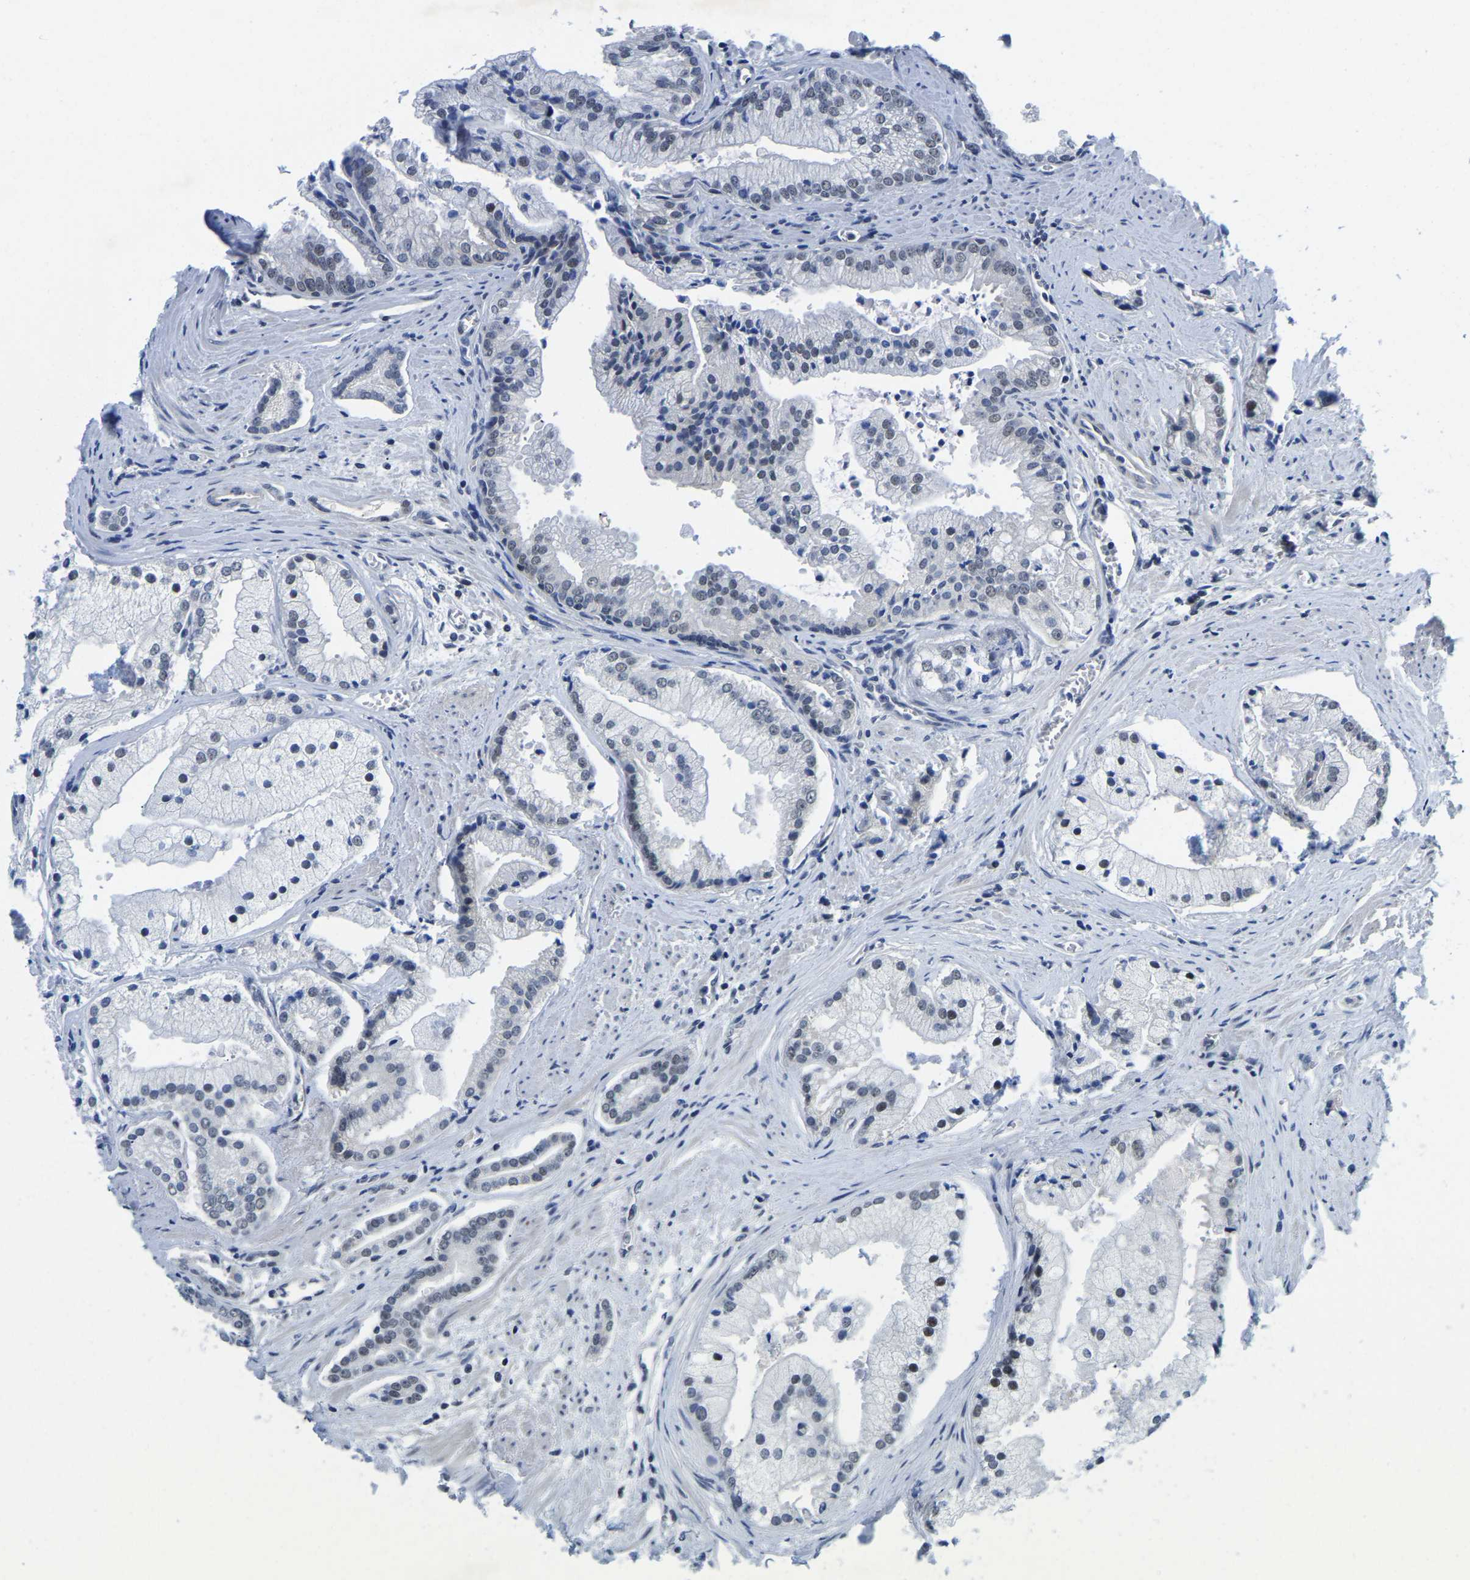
{"staining": {"intensity": "weak", "quantity": "<25%", "location": "nuclear"}, "tissue": "prostate cancer", "cell_type": "Tumor cells", "image_type": "cancer", "snomed": [{"axis": "morphology", "description": "Adenocarcinoma, High grade"}, {"axis": "topography", "description": "Prostate"}], "caption": "Protein analysis of prostate high-grade adenocarcinoma shows no significant expression in tumor cells.", "gene": "POLDIP3", "patient": {"sex": "male", "age": 67}}